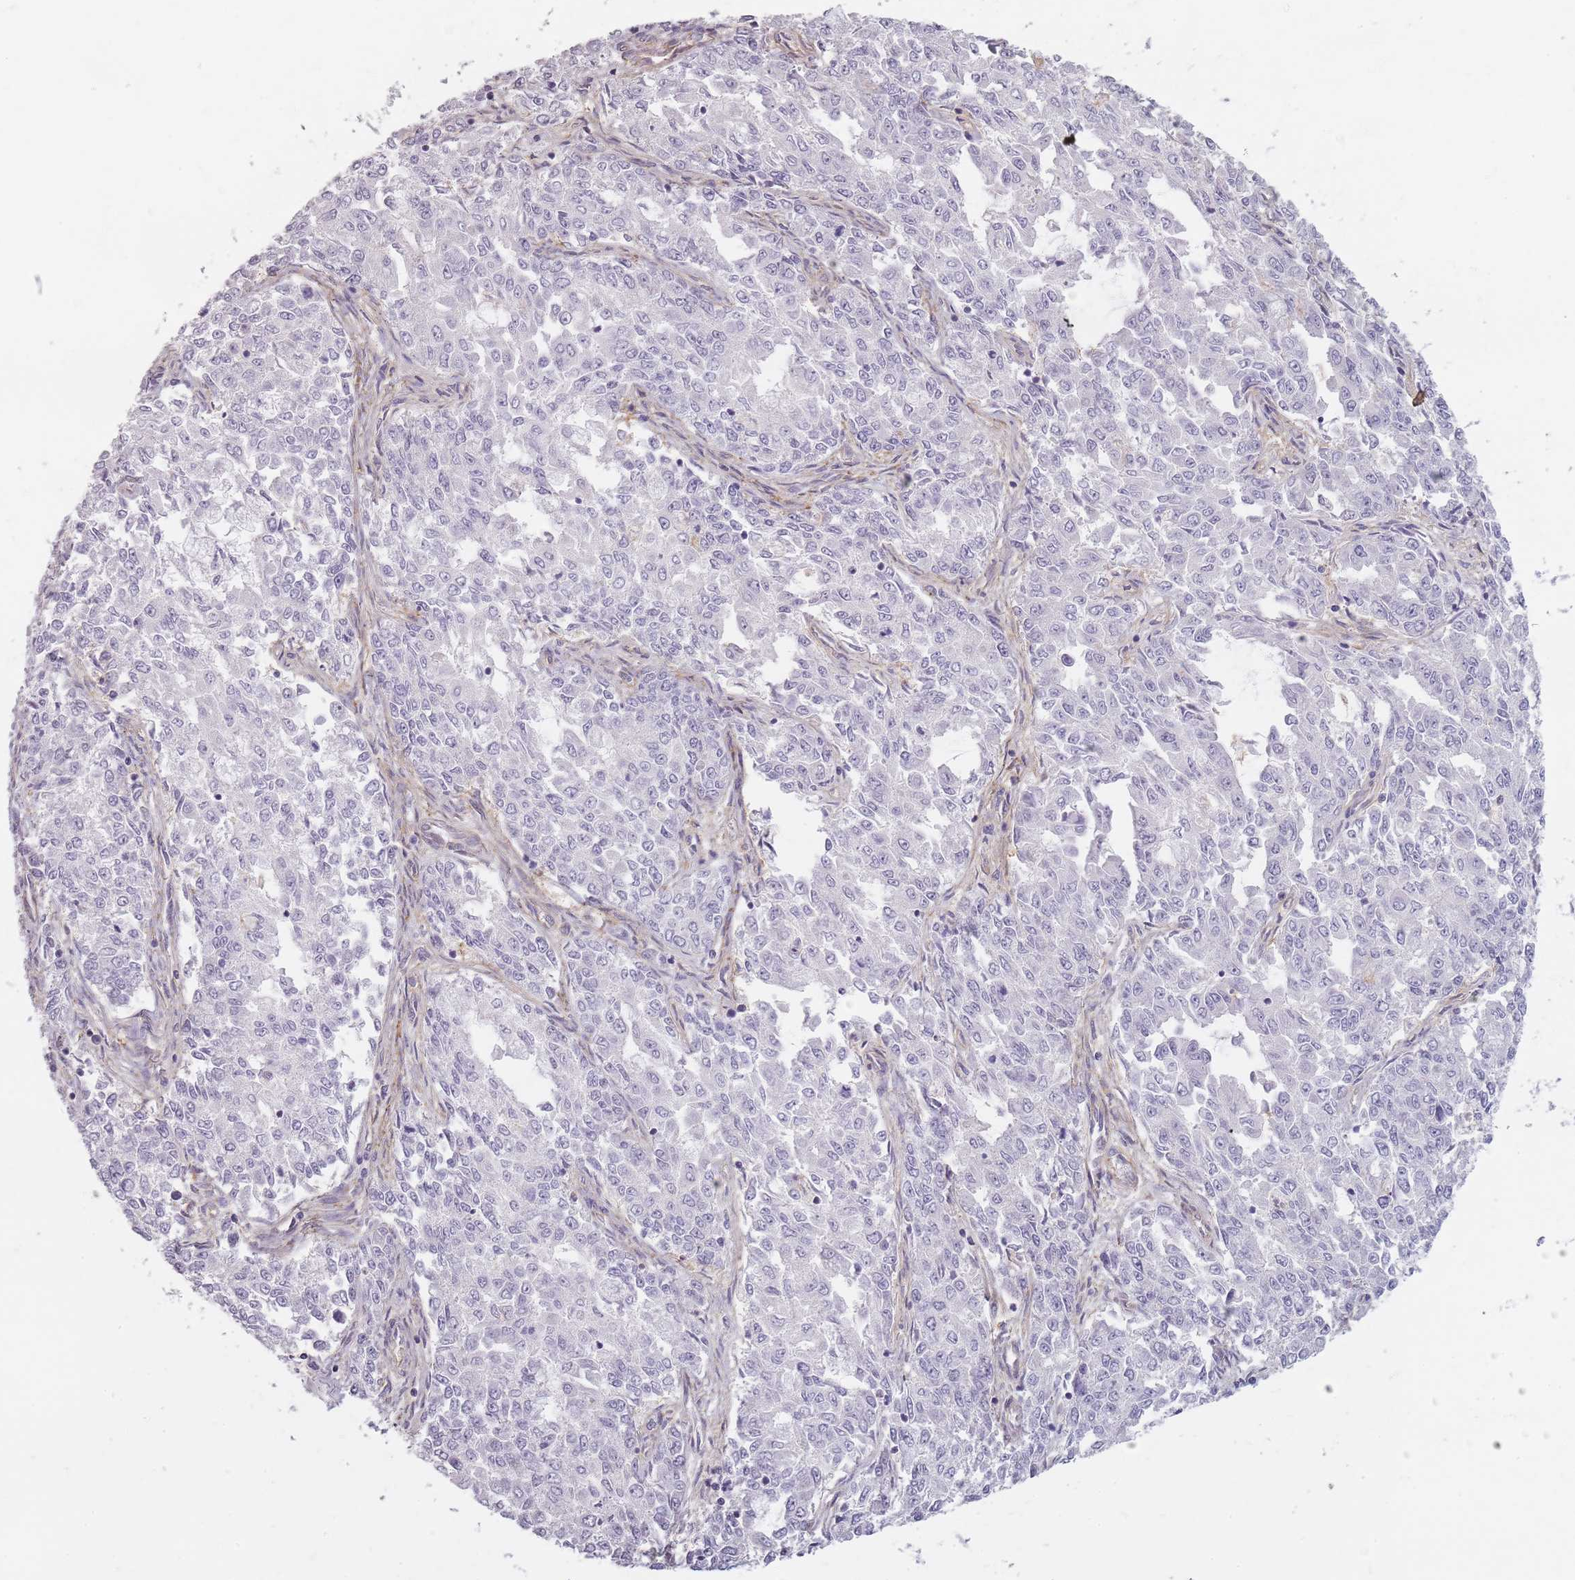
{"staining": {"intensity": "negative", "quantity": "none", "location": "none"}, "tissue": "endometrial cancer", "cell_type": "Tumor cells", "image_type": "cancer", "snomed": [{"axis": "morphology", "description": "Adenocarcinoma, NOS"}, {"axis": "topography", "description": "Endometrium"}], "caption": "Photomicrograph shows no protein positivity in tumor cells of endometrial adenocarcinoma tissue.", "gene": "SYNGR3", "patient": {"sex": "female", "age": 50}}